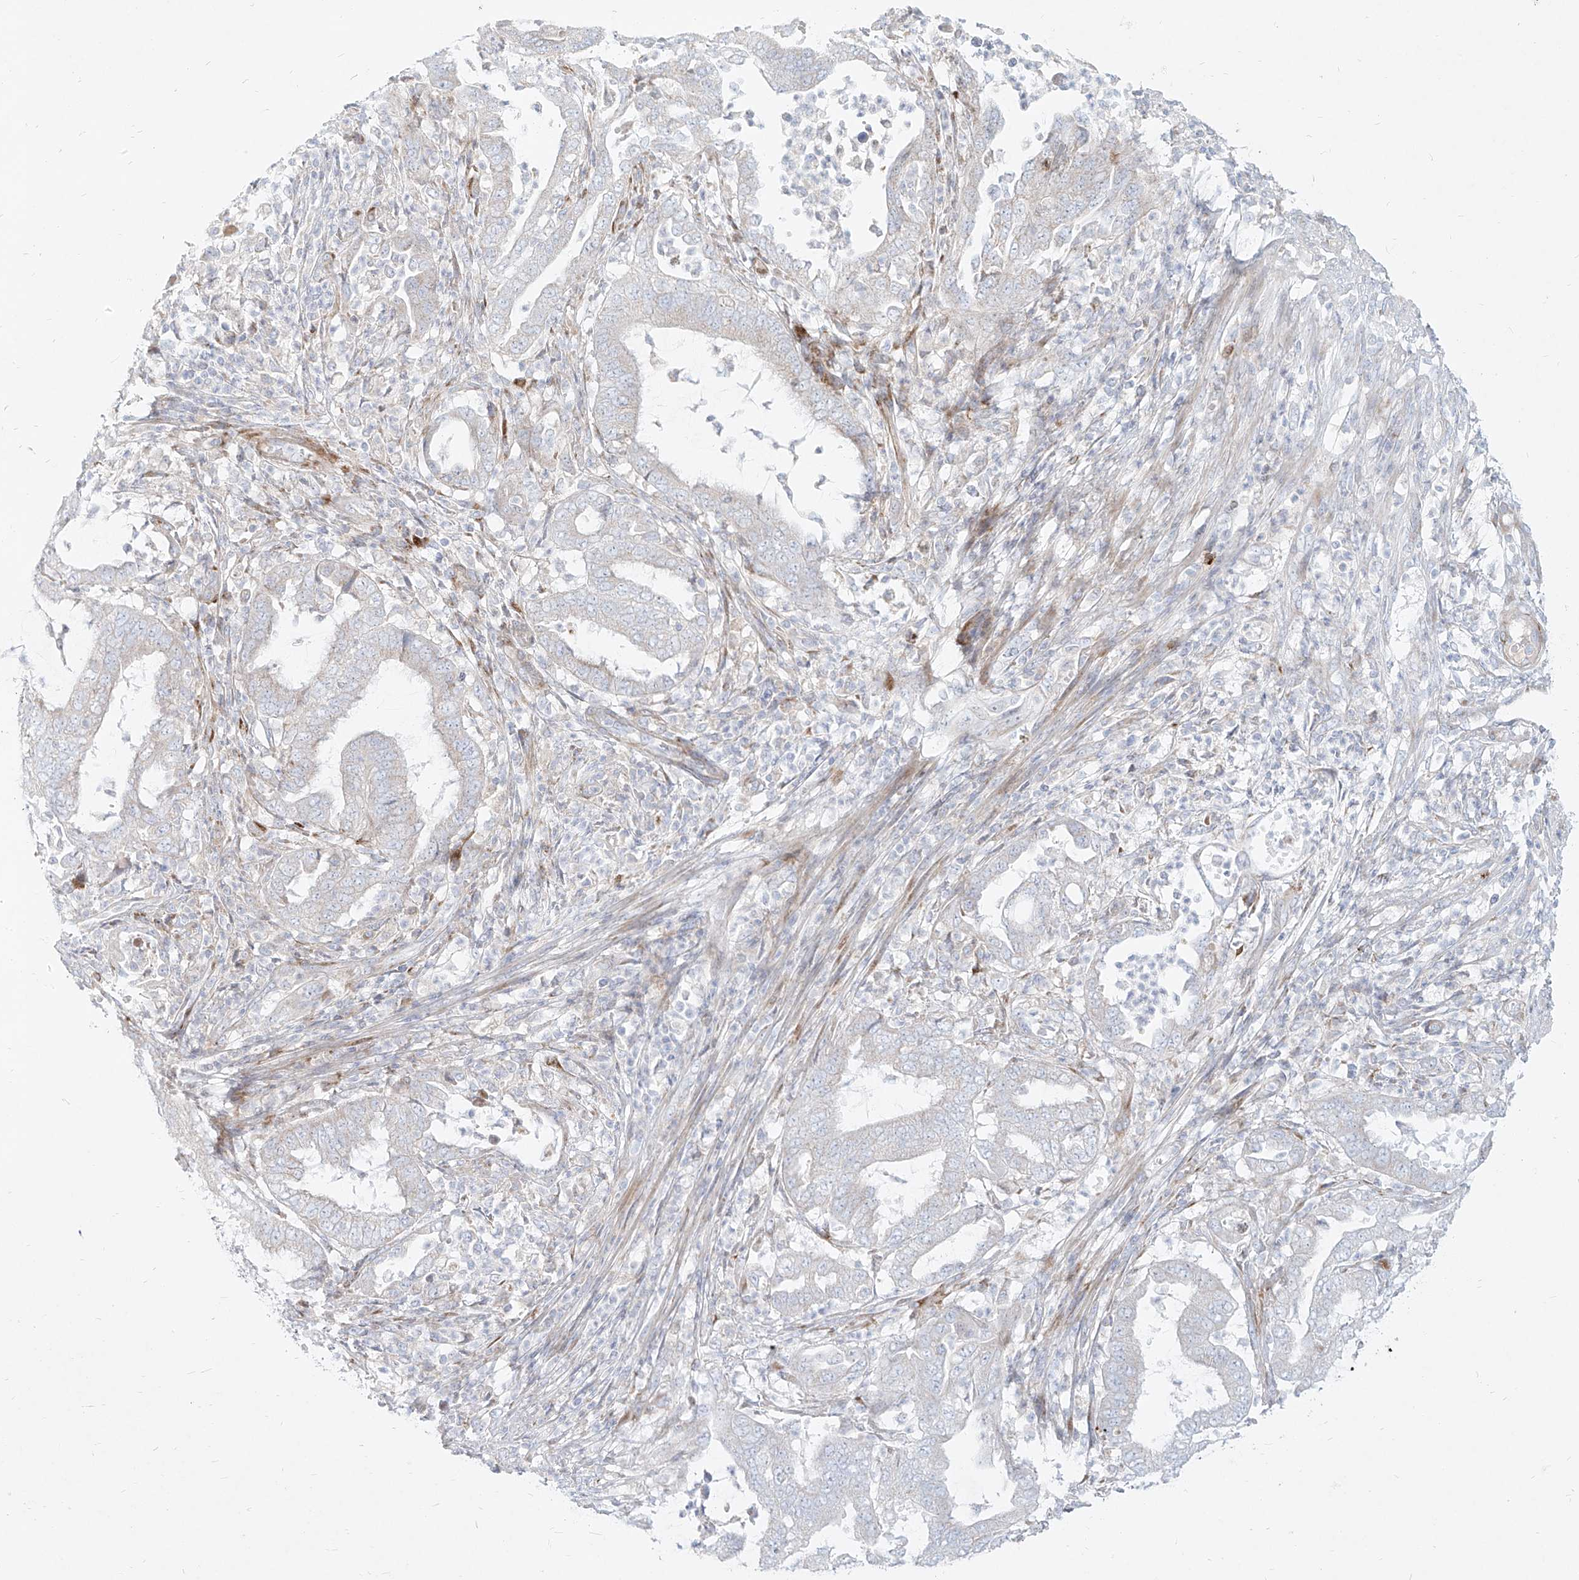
{"staining": {"intensity": "negative", "quantity": "none", "location": "none"}, "tissue": "endometrial cancer", "cell_type": "Tumor cells", "image_type": "cancer", "snomed": [{"axis": "morphology", "description": "Adenocarcinoma, NOS"}, {"axis": "topography", "description": "Endometrium"}], "caption": "Immunohistochemical staining of adenocarcinoma (endometrial) displays no significant staining in tumor cells.", "gene": "MTX2", "patient": {"sex": "female", "age": 51}}